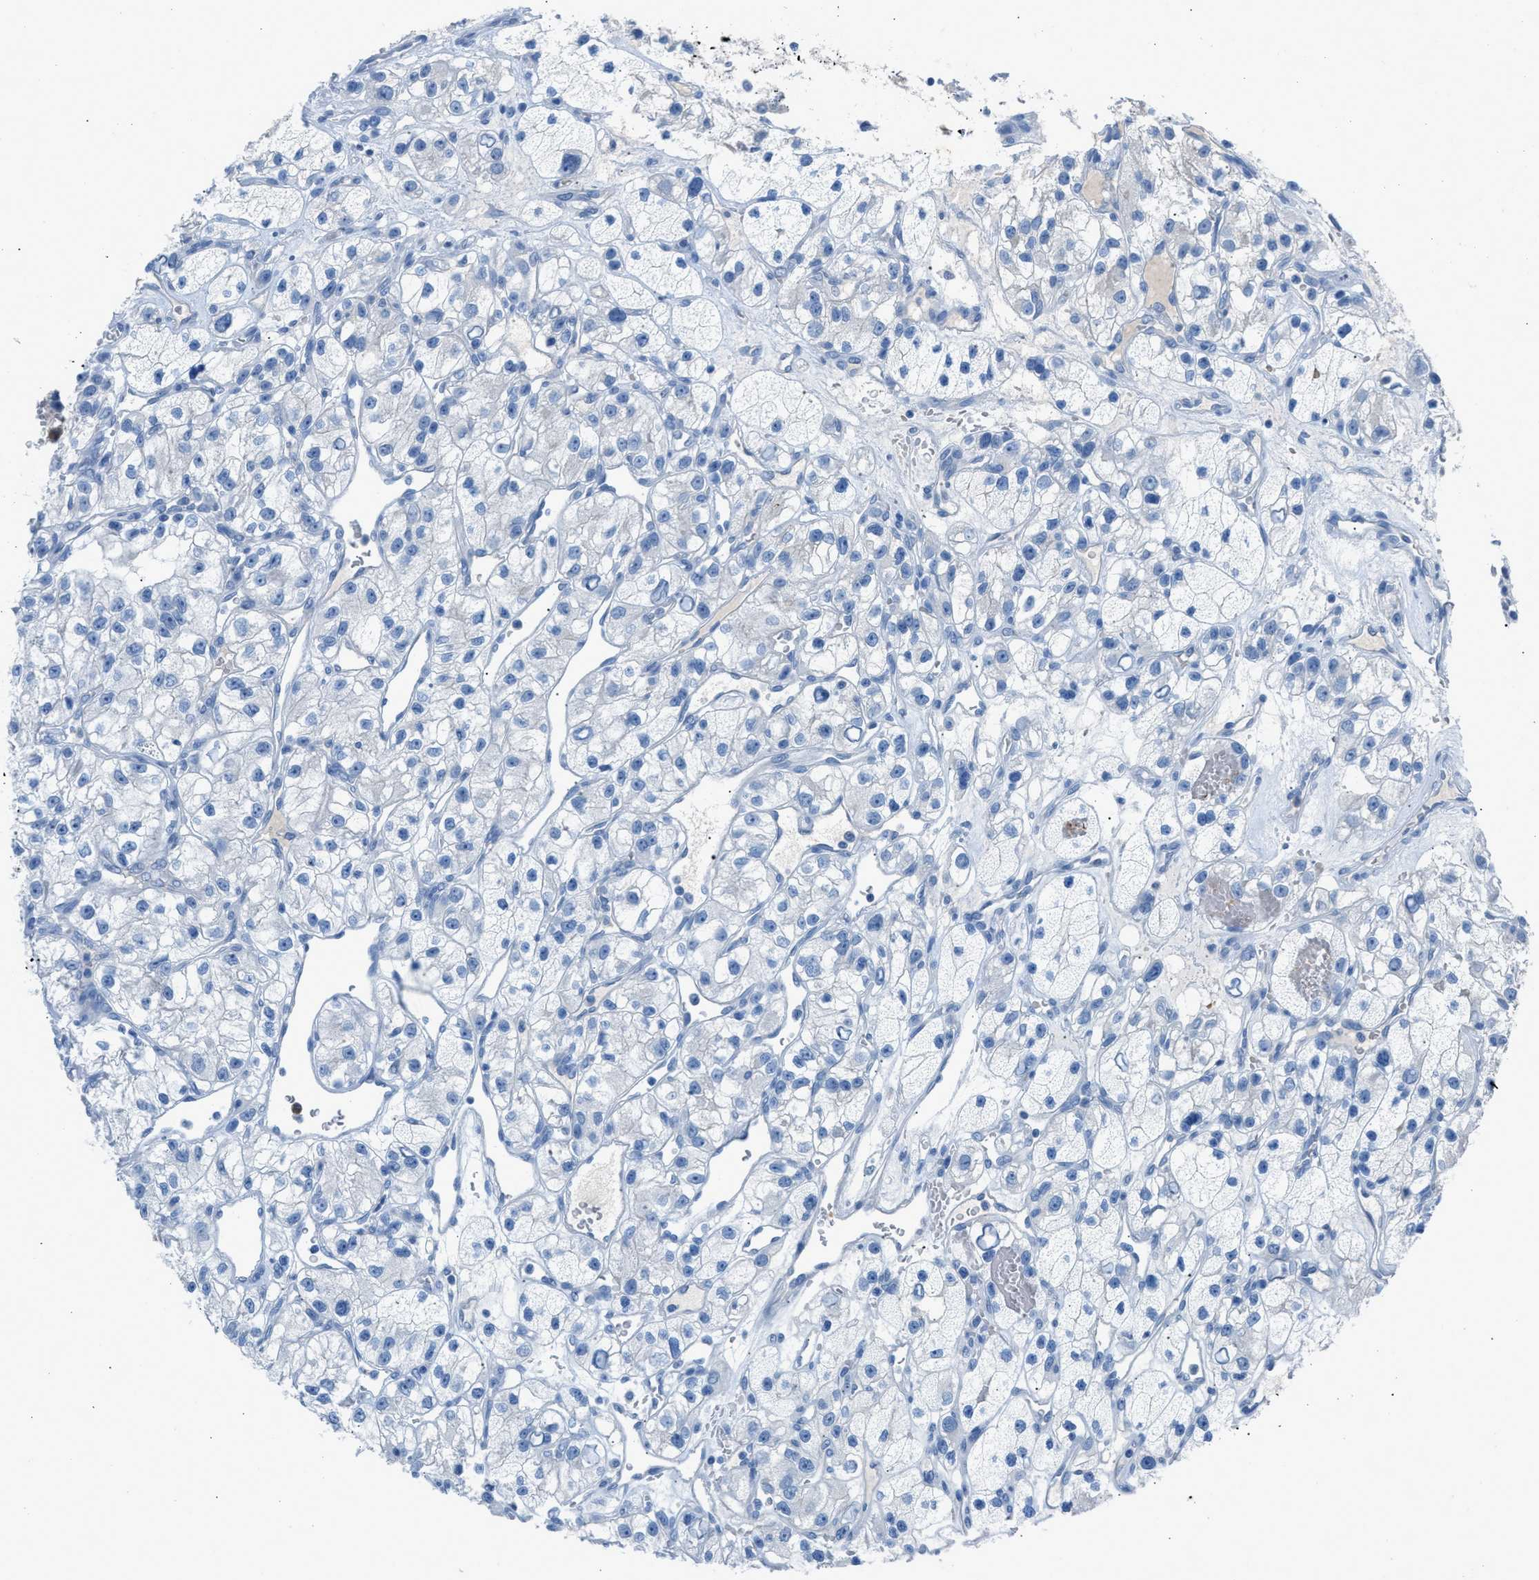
{"staining": {"intensity": "negative", "quantity": "none", "location": "none"}, "tissue": "renal cancer", "cell_type": "Tumor cells", "image_type": "cancer", "snomed": [{"axis": "morphology", "description": "Adenocarcinoma, NOS"}, {"axis": "topography", "description": "Kidney"}], "caption": "High power microscopy histopathology image of an immunohistochemistry histopathology image of renal cancer (adenocarcinoma), revealing no significant positivity in tumor cells.", "gene": "CFAP77", "patient": {"sex": "female", "age": 57}}